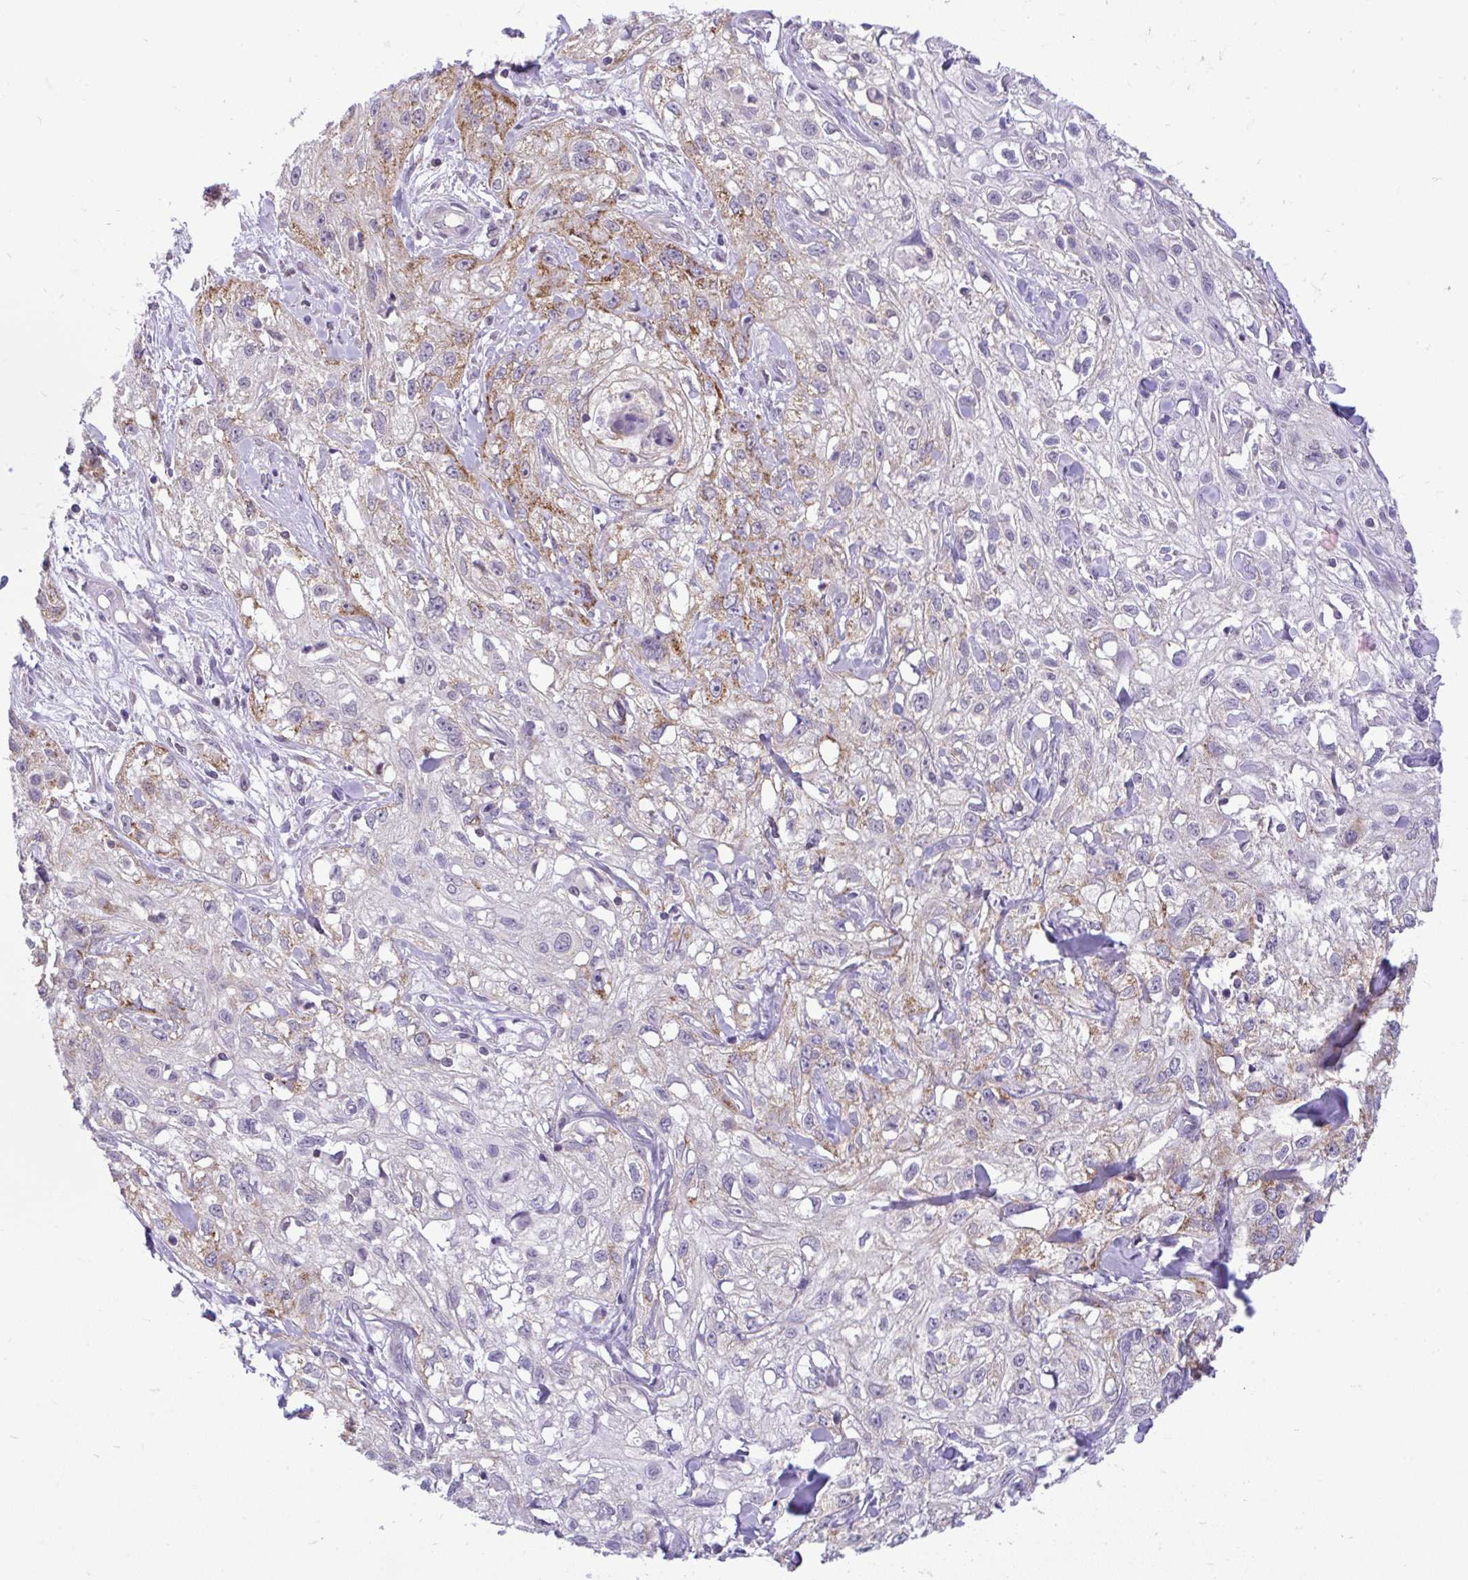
{"staining": {"intensity": "moderate", "quantity": "<25%", "location": "cytoplasmic/membranous"}, "tissue": "skin cancer", "cell_type": "Tumor cells", "image_type": "cancer", "snomed": [{"axis": "morphology", "description": "Squamous cell carcinoma, NOS"}, {"axis": "topography", "description": "Skin"}, {"axis": "topography", "description": "Vulva"}], "caption": "Skin cancer (squamous cell carcinoma) stained with a brown dye shows moderate cytoplasmic/membranous positive expression in about <25% of tumor cells.", "gene": "PYCR2", "patient": {"sex": "female", "age": 86}}